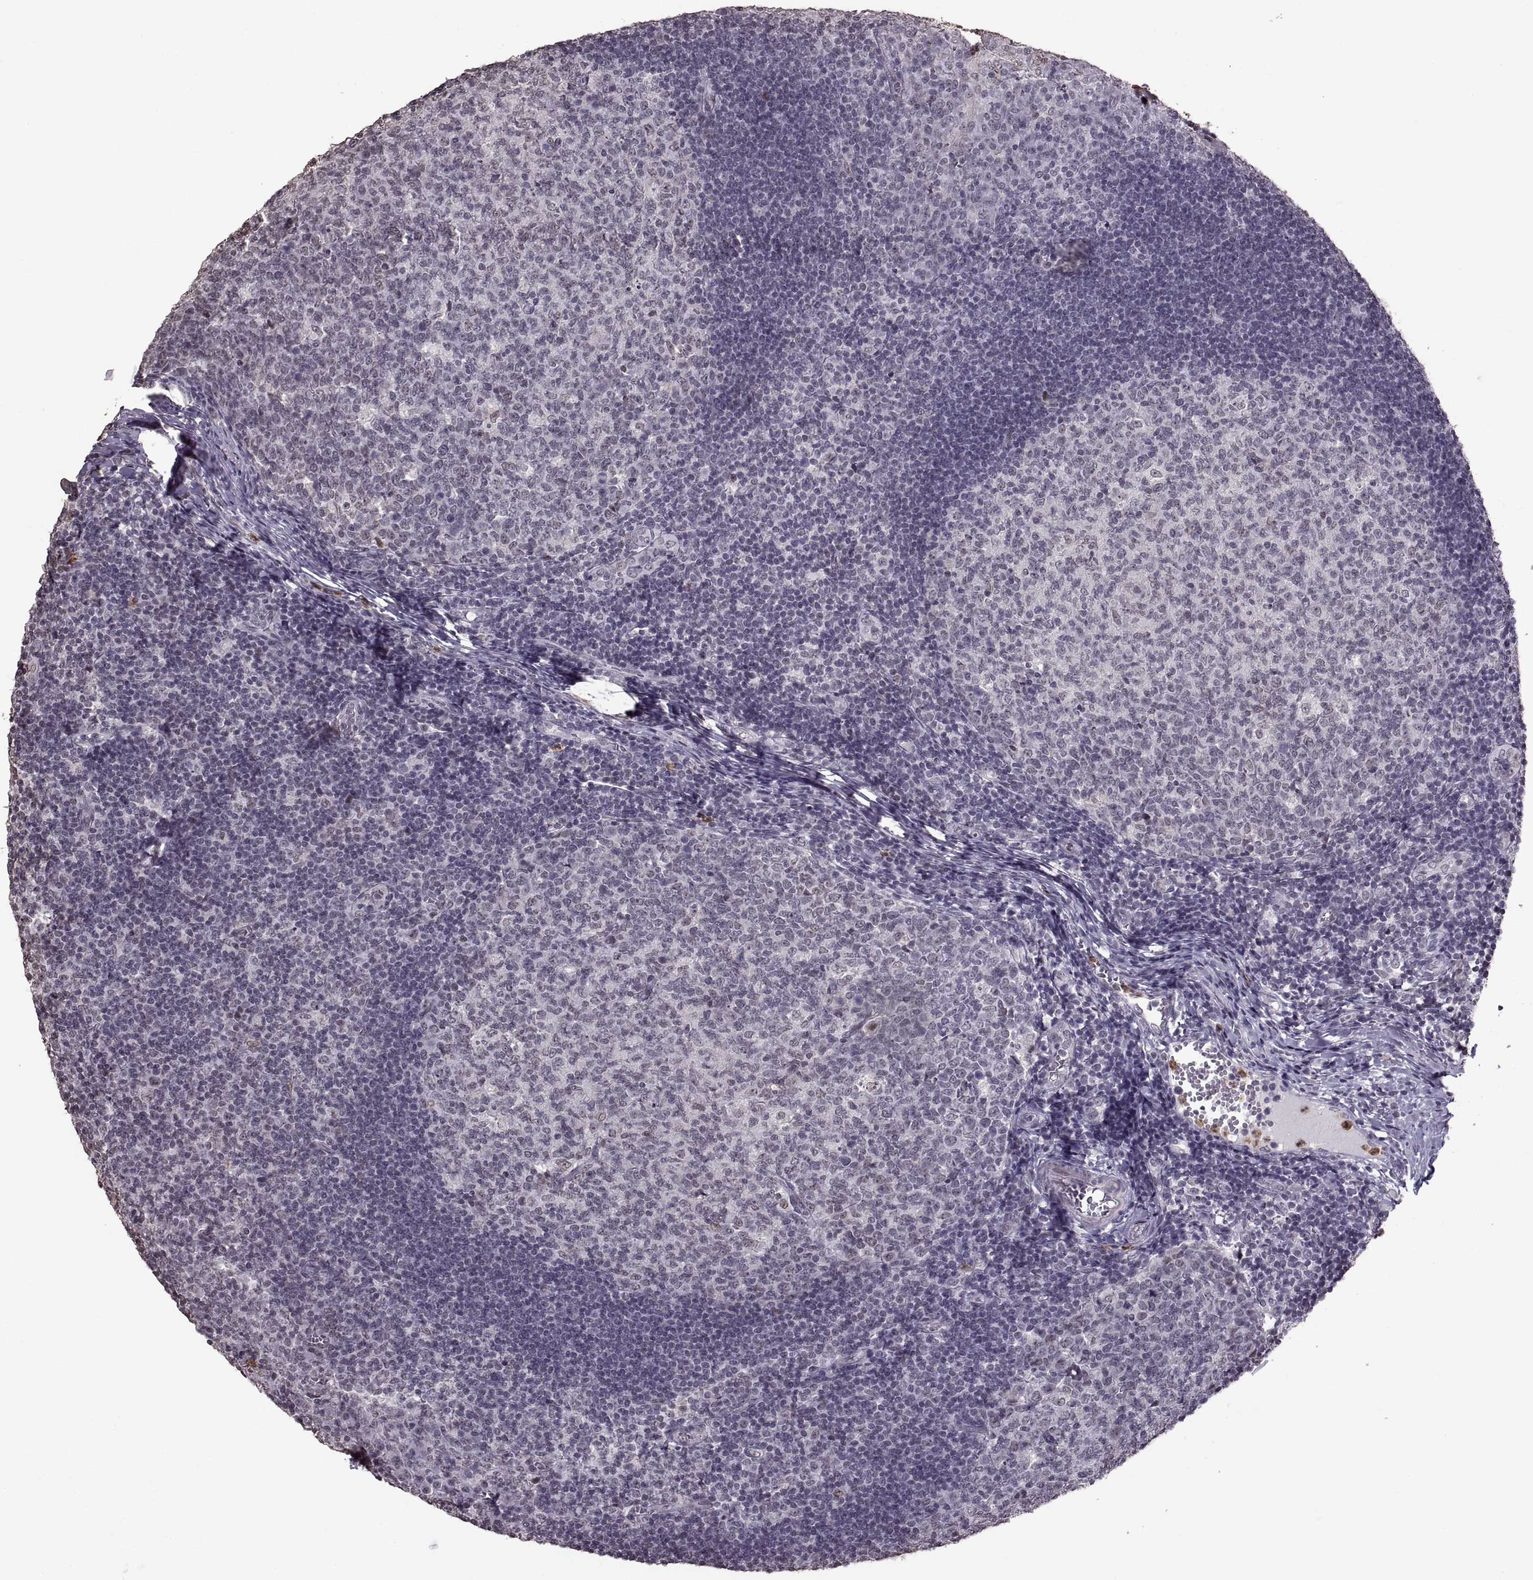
{"staining": {"intensity": "negative", "quantity": "none", "location": "none"}, "tissue": "tonsil", "cell_type": "Germinal center cells", "image_type": "normal", "snomed": [{"axis": "morphology", "description": "Normal tissue, NOS"}, {"axis": "topography", "description": "Tonsil"}], "caption": "This is a photomicrograph of immunohistochemistry staining of unremarkable tonsil, which shows no expression in germinal center cells. (Stains: DAB (3,3'-diaminobenzidine) immunohistochemistry with hematoxylin counter stain, Microscopy: brightfield microscopy at high magnification).", "gene": "PALS1", "patient": {"sex": "female", "age": 13}}